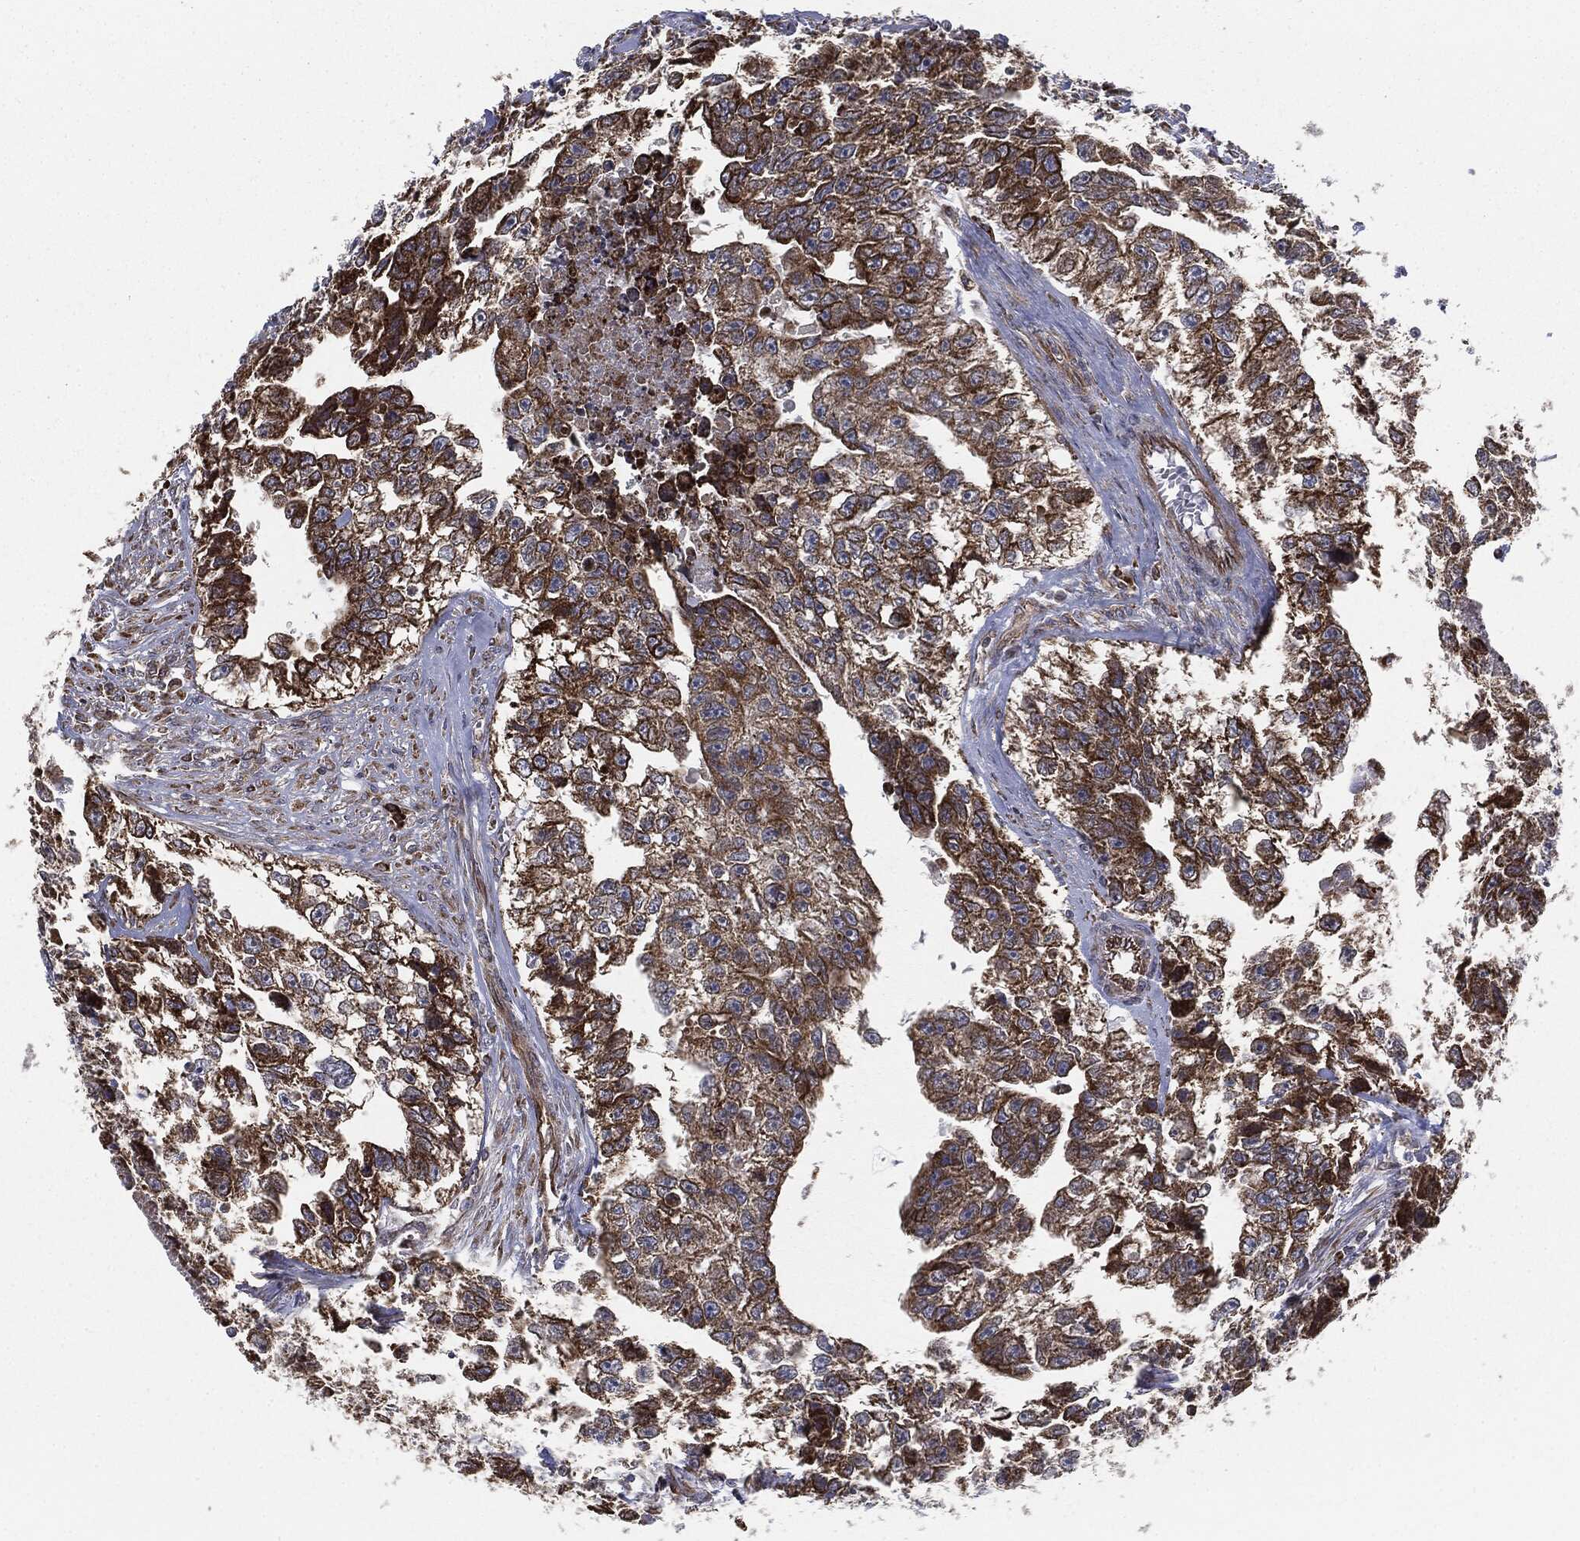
{"staining": {"intensity": "strong", "quantity": ">75%", "location": "cytoplasmic/membranous"}, "tissue": "testis cancer", "cell_type": "Tumor cells", "image_type": "cancer", "snomed": [{"axis": "morphology", "description": "Carcinoma, Embryonal, NOS"}, {"axis": "morphology", "description": "Teratoma, malignant, NOS"}, {"axis": "topography", "description": "Testis"}], "caption": "IHC staining of testis cancer, which shows high levels of strong cytoplasmic/membranous staining in approximately >75% of tumor cells indicating strong cytoplasmic/membranous protein staining. The staining was performed using DAB (3,3'-diaminobenzidine) (brown) for protein detection and nuclei were counterstained in hematoxylin (blue).", "gene": "CYLD", "patient": {"sex": "male", "age": 44}}